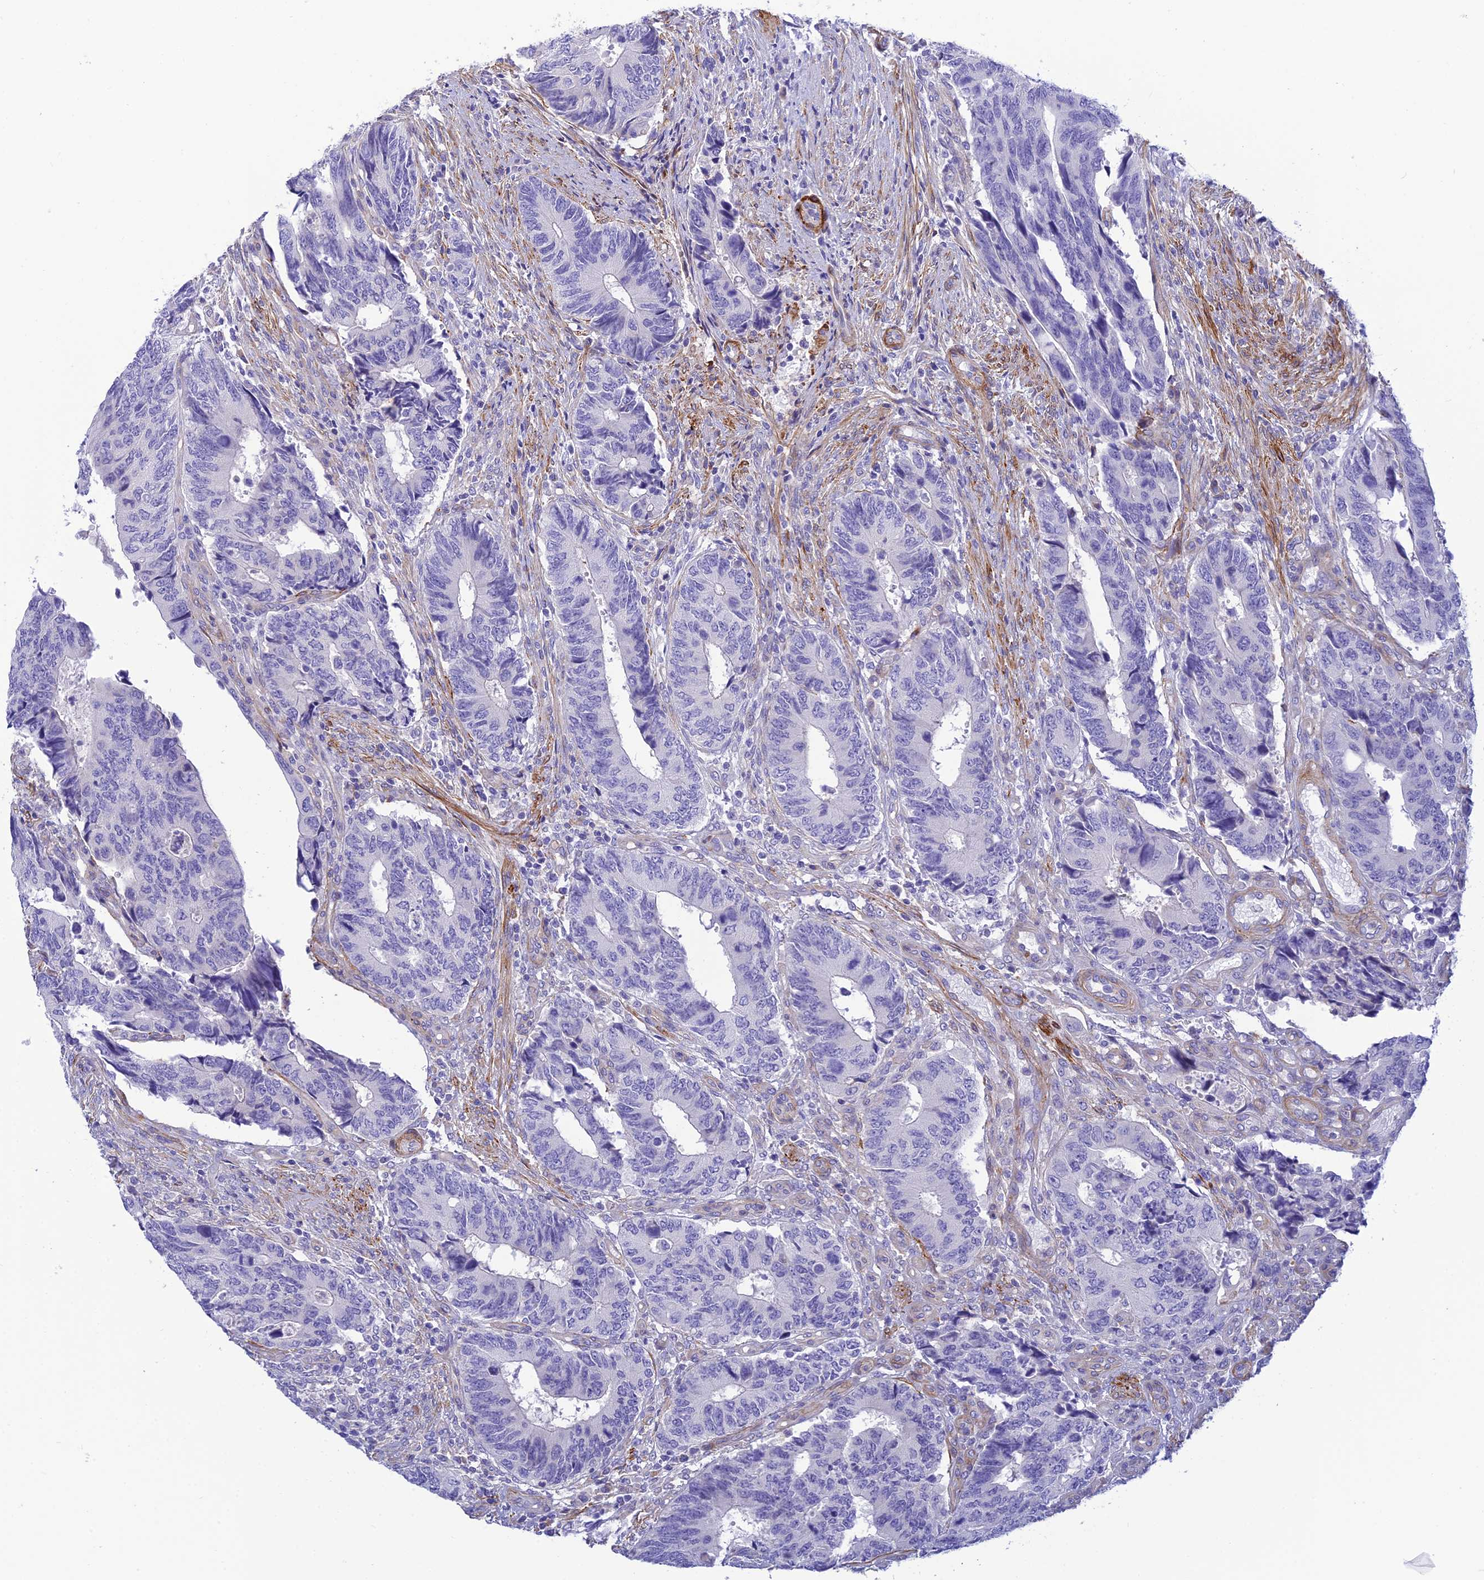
{"staining": {"intensity": "negative", "quantity": "none", "location": "none"}, "tissue": "colorectal cancer", "cell_type": "Tumor cells", "image_type": "cancer", "snomed": [{"axis": "morphology", "description": "Adenocarcinoma, NOS"}, {"axis": "topography", "description": "Colon"}], "caption": "A micrograph of adenocarcinoma (colorectal) stained for a protein demonstrates no brown staining in tumor cells. (DAB immunohistochemistry with hematoxylin counter stain).", "gene": "ZDHHC16", "patient": {"sex": "male", "age": 87}}